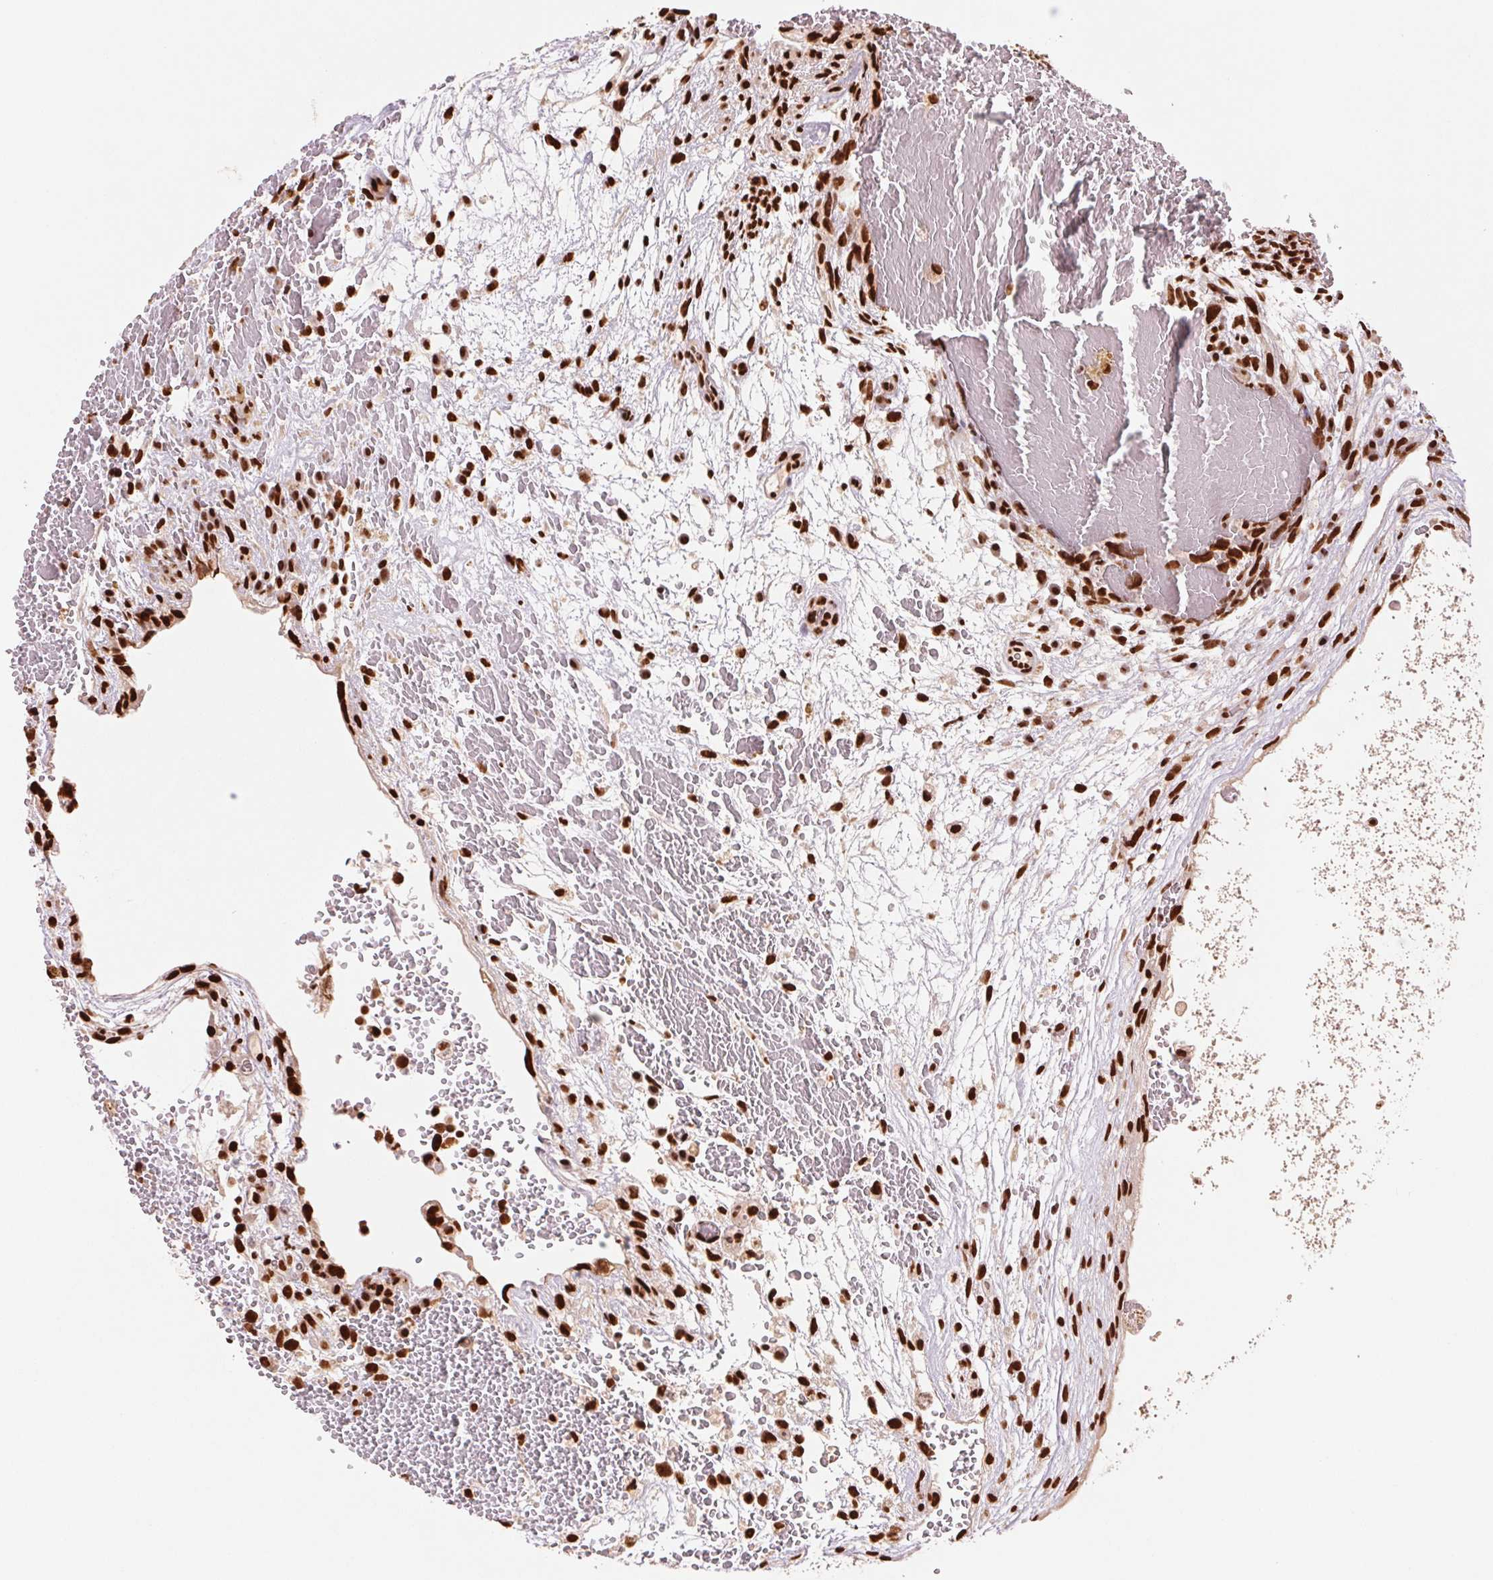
{"staining": {"intensity": "strong", "quantity": ">75%", "location": "nuclear"}, "tissue": "testis cancer", "cell_type": "Tumor cells", "image_type": "cancer", "snomed": [{"axis": "morphology", "description": "Normal tissue, NOS"}, {"axis": "morphology", "description": "Carcinoma, Embryonal, NOS"}, {"axis": "topography", "description": "Testis"}], "caption": "A photomicrograph of human testis cancer (embryonal carcinoma) stained for a protein displays strong nuclear brown staining in tumor cells.", "gene": "TTLL9", "patient": {"sex": "male", "age": 32}}